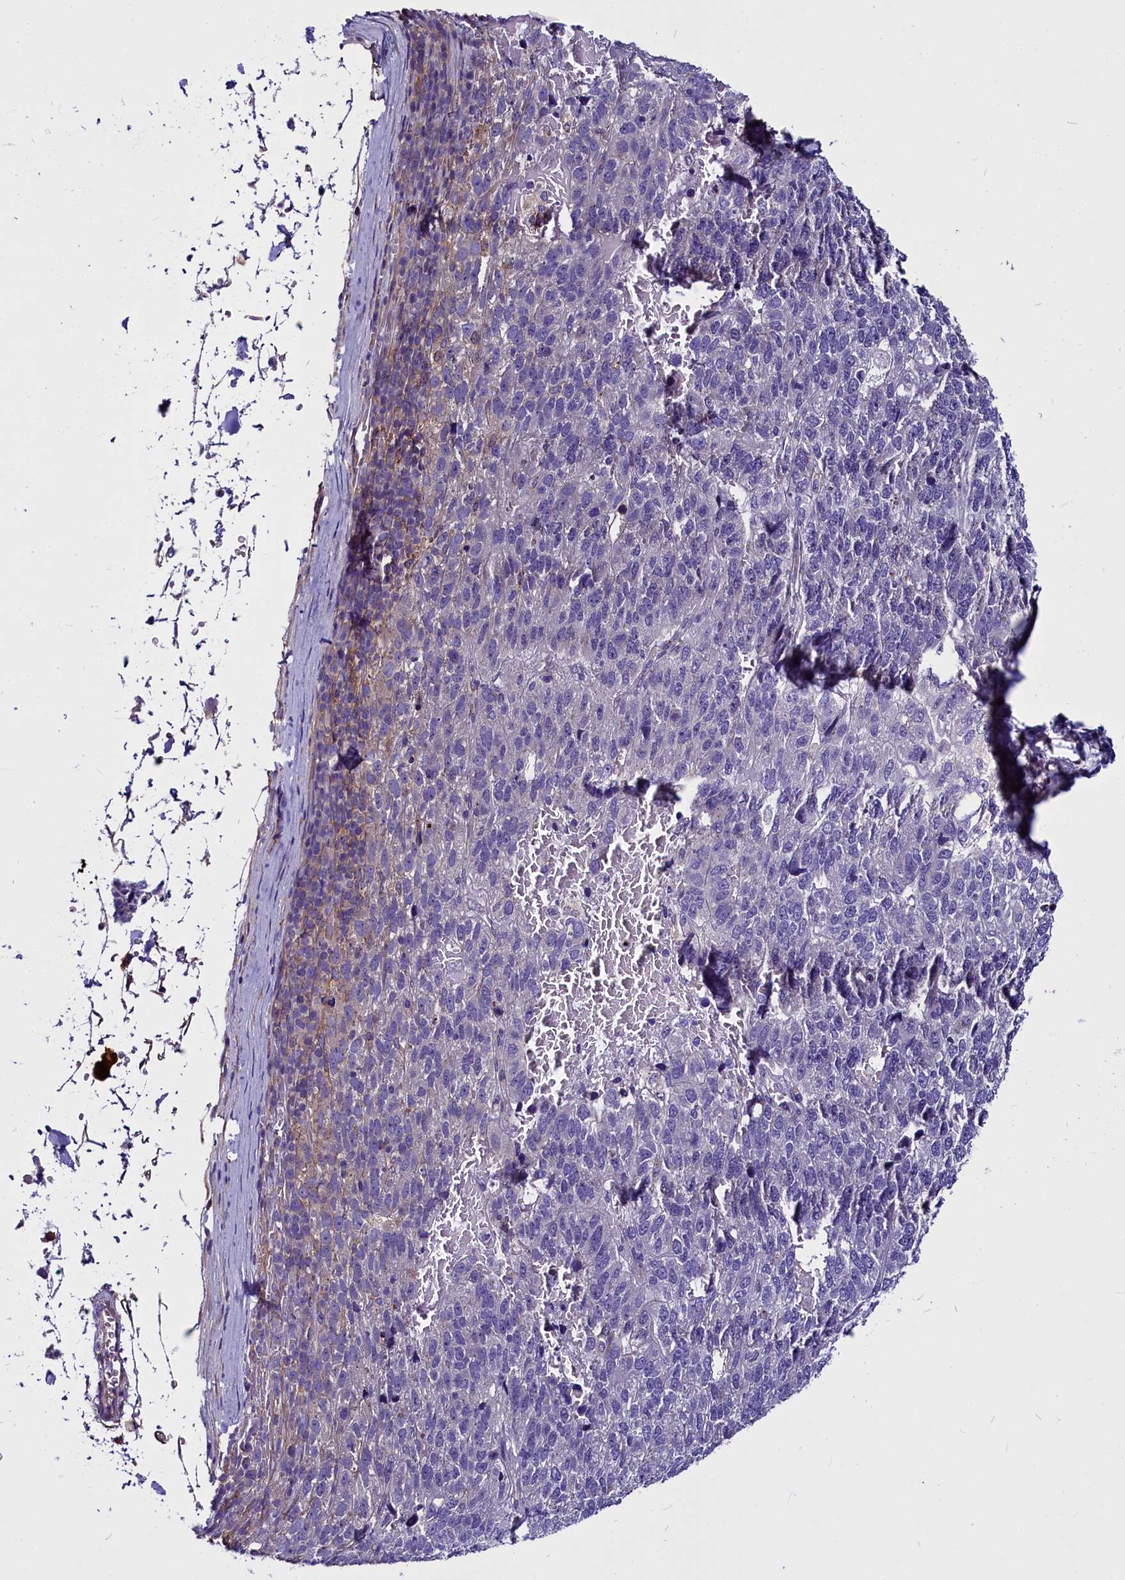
{"staining": {"intensity": "negative", "quantity": "none", "location": "none"}, "tissue": "pancreatic cancer", "cell_type": "Tumor cells", "image_type": "cancer", "snomed": [{"axis": "morphology", "description": "Adenocarcinoma, NOS"}, {"axis": "topography", "description": "Pancreas"}], "caption": "Protein analysis of pancreatic cancer (adenocarcinoma) displays no significant expression in tumor cells.", "gene": "CEP170", "patient": {"sex": "female", "age": 61}}